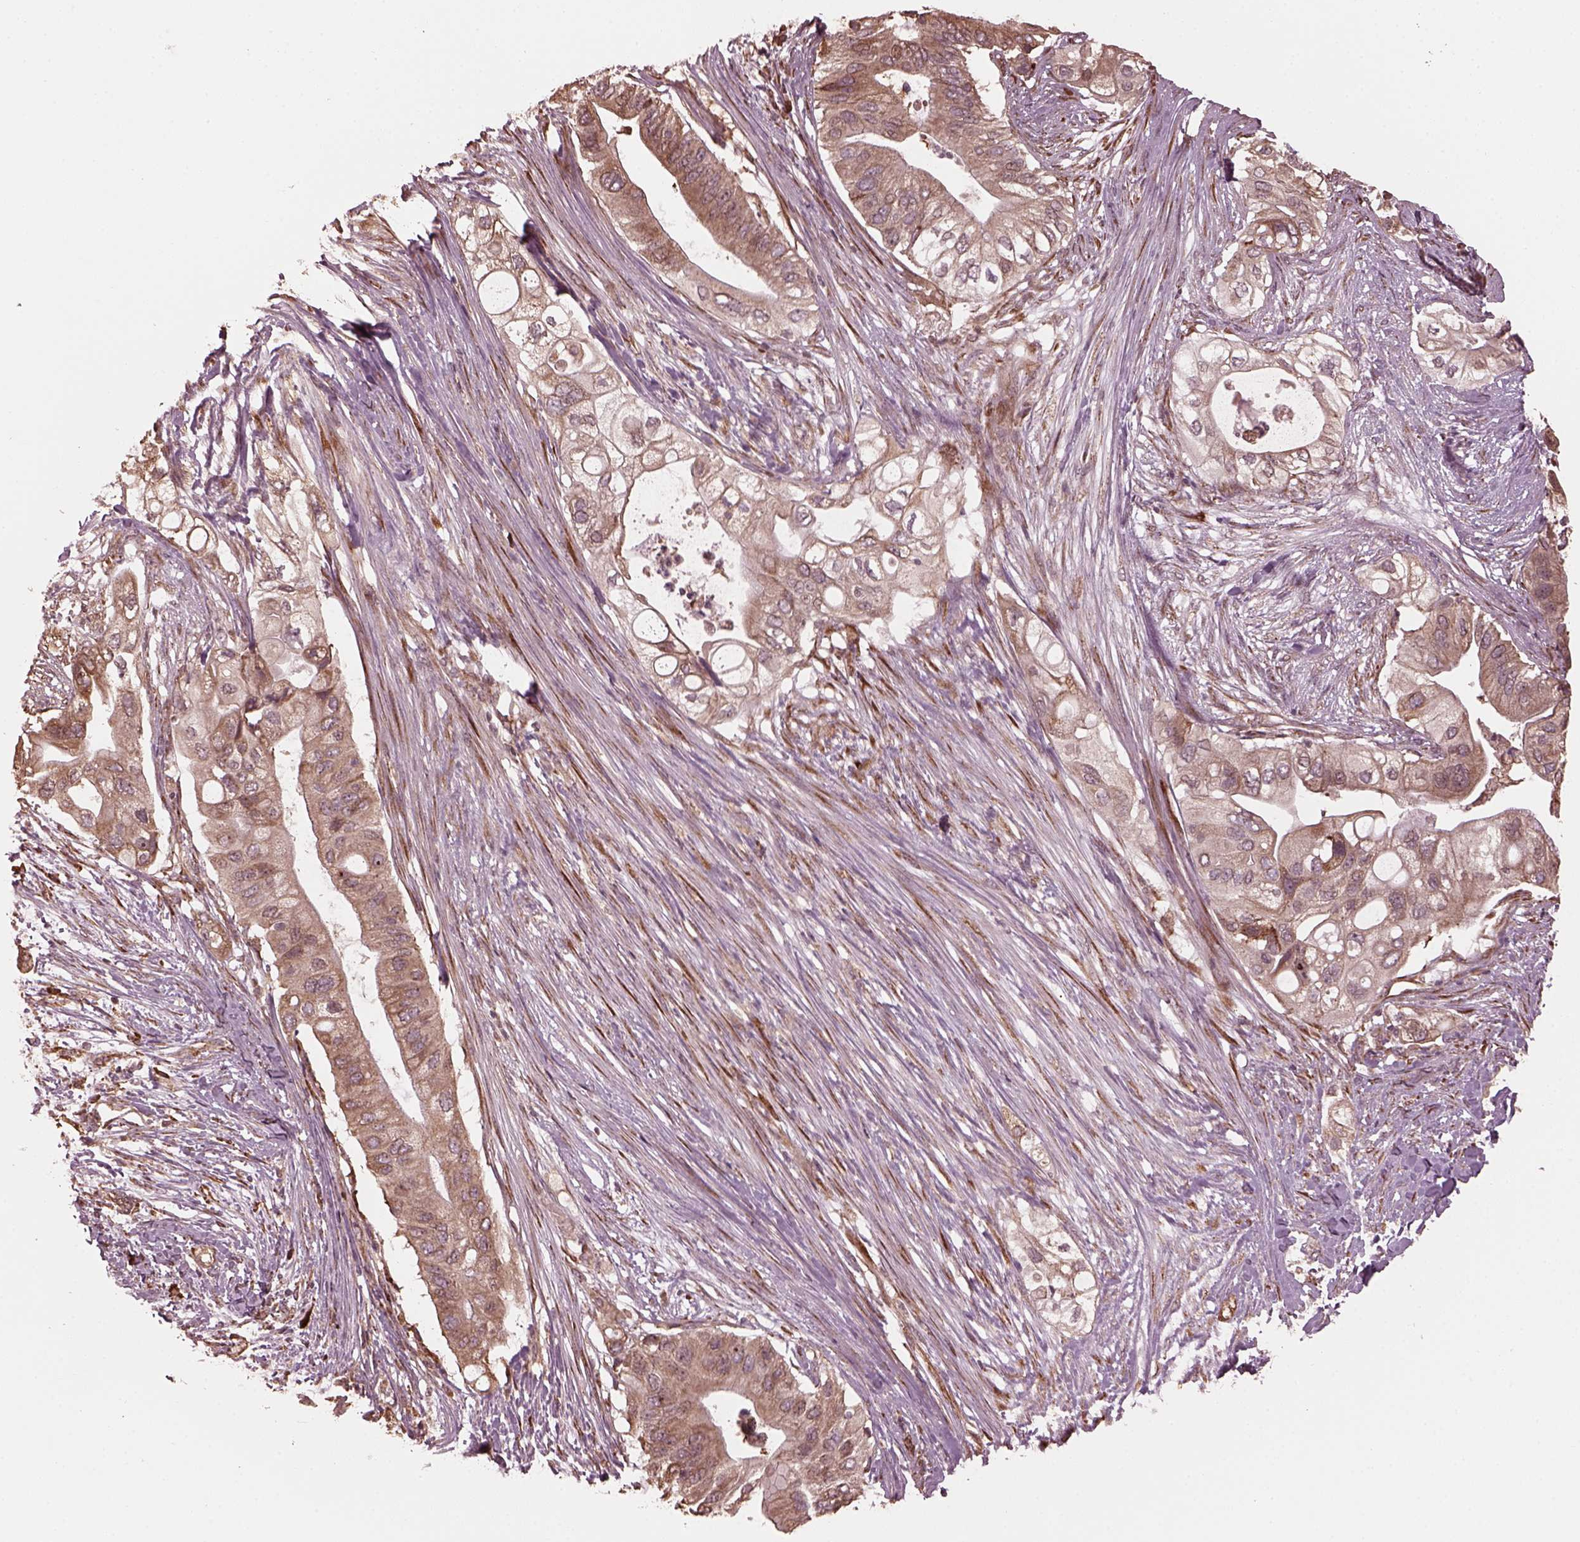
{"staining": {"intensity": "weak", "quantity": ">75%", "location": "cytoplasmic/membranous"}, "tissue": "pancreatic cancer", "cell_type": "Tumor cells", "image_type": "cancer", "snomed": [{"axis": "morphology", "description": "Adenocarcinoma, NOS"}, {"axis": "topography", "description": "Pancreas"}], "caption": "A photomicrograph of adenocarcinoma (pancreatic) stained for a protein reveals weak cytoplasmic/membranous brown staining in tumor cells.", "gene": "ZNF292", "patient": {"sex": "female", "age": 72}}